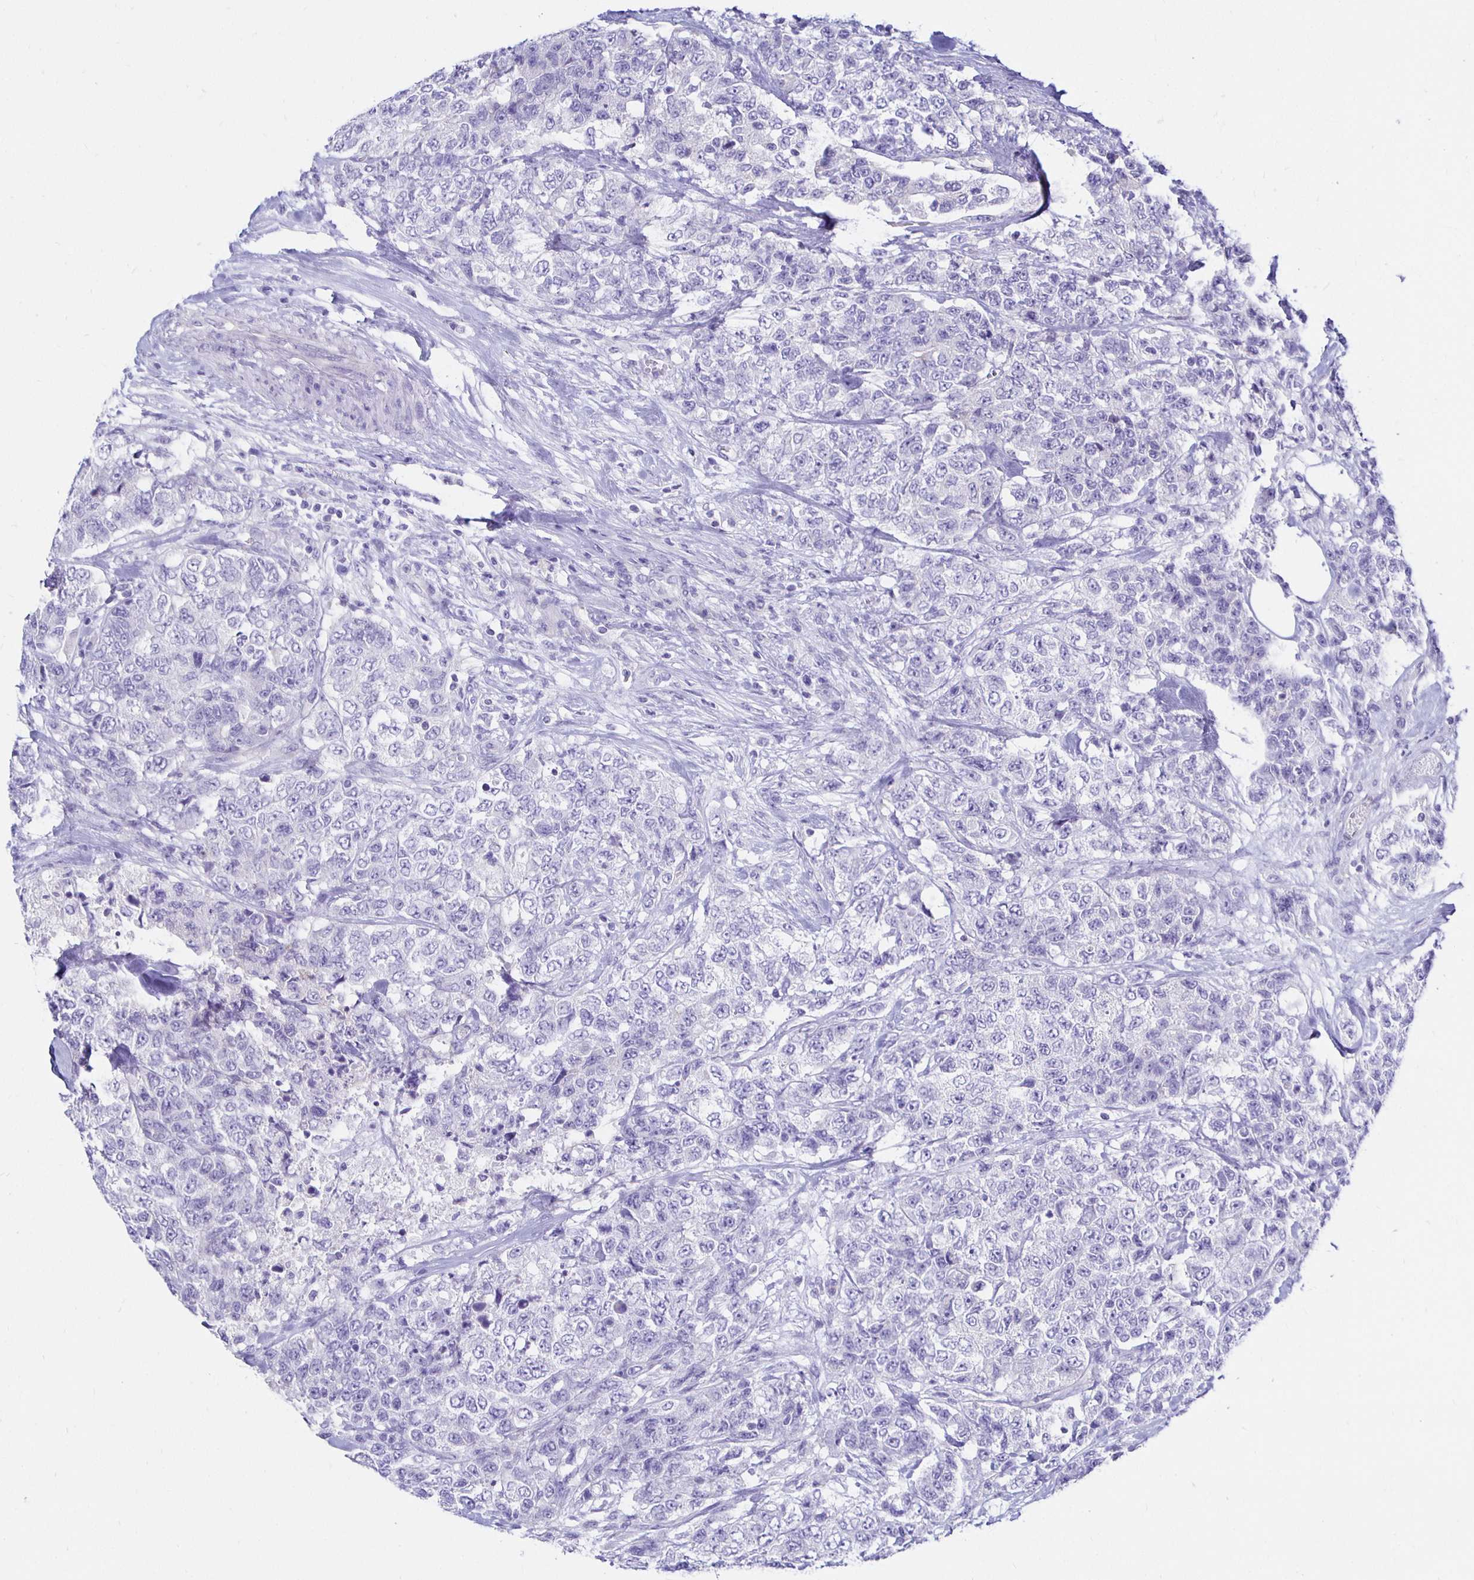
{"staining": {"intensity": "negative", "quantity": "none", "location": "none"}, "tissue": "urothelial cancer", "cell_type": "Tumor cells", "image_type": "cancer", "snomed": [{"axis": "morphology", "description": "Urothelial carcinoma, High grade"}, {"axis": "topography", "description": "Urinary bladder"}], "caption": "High-grade urothelial carcinoma stained for a protein using immunohistochemistry shows no staining tumor cells.", "gene": "UMOD", "patient": {"sex": "female", "age": 78}}